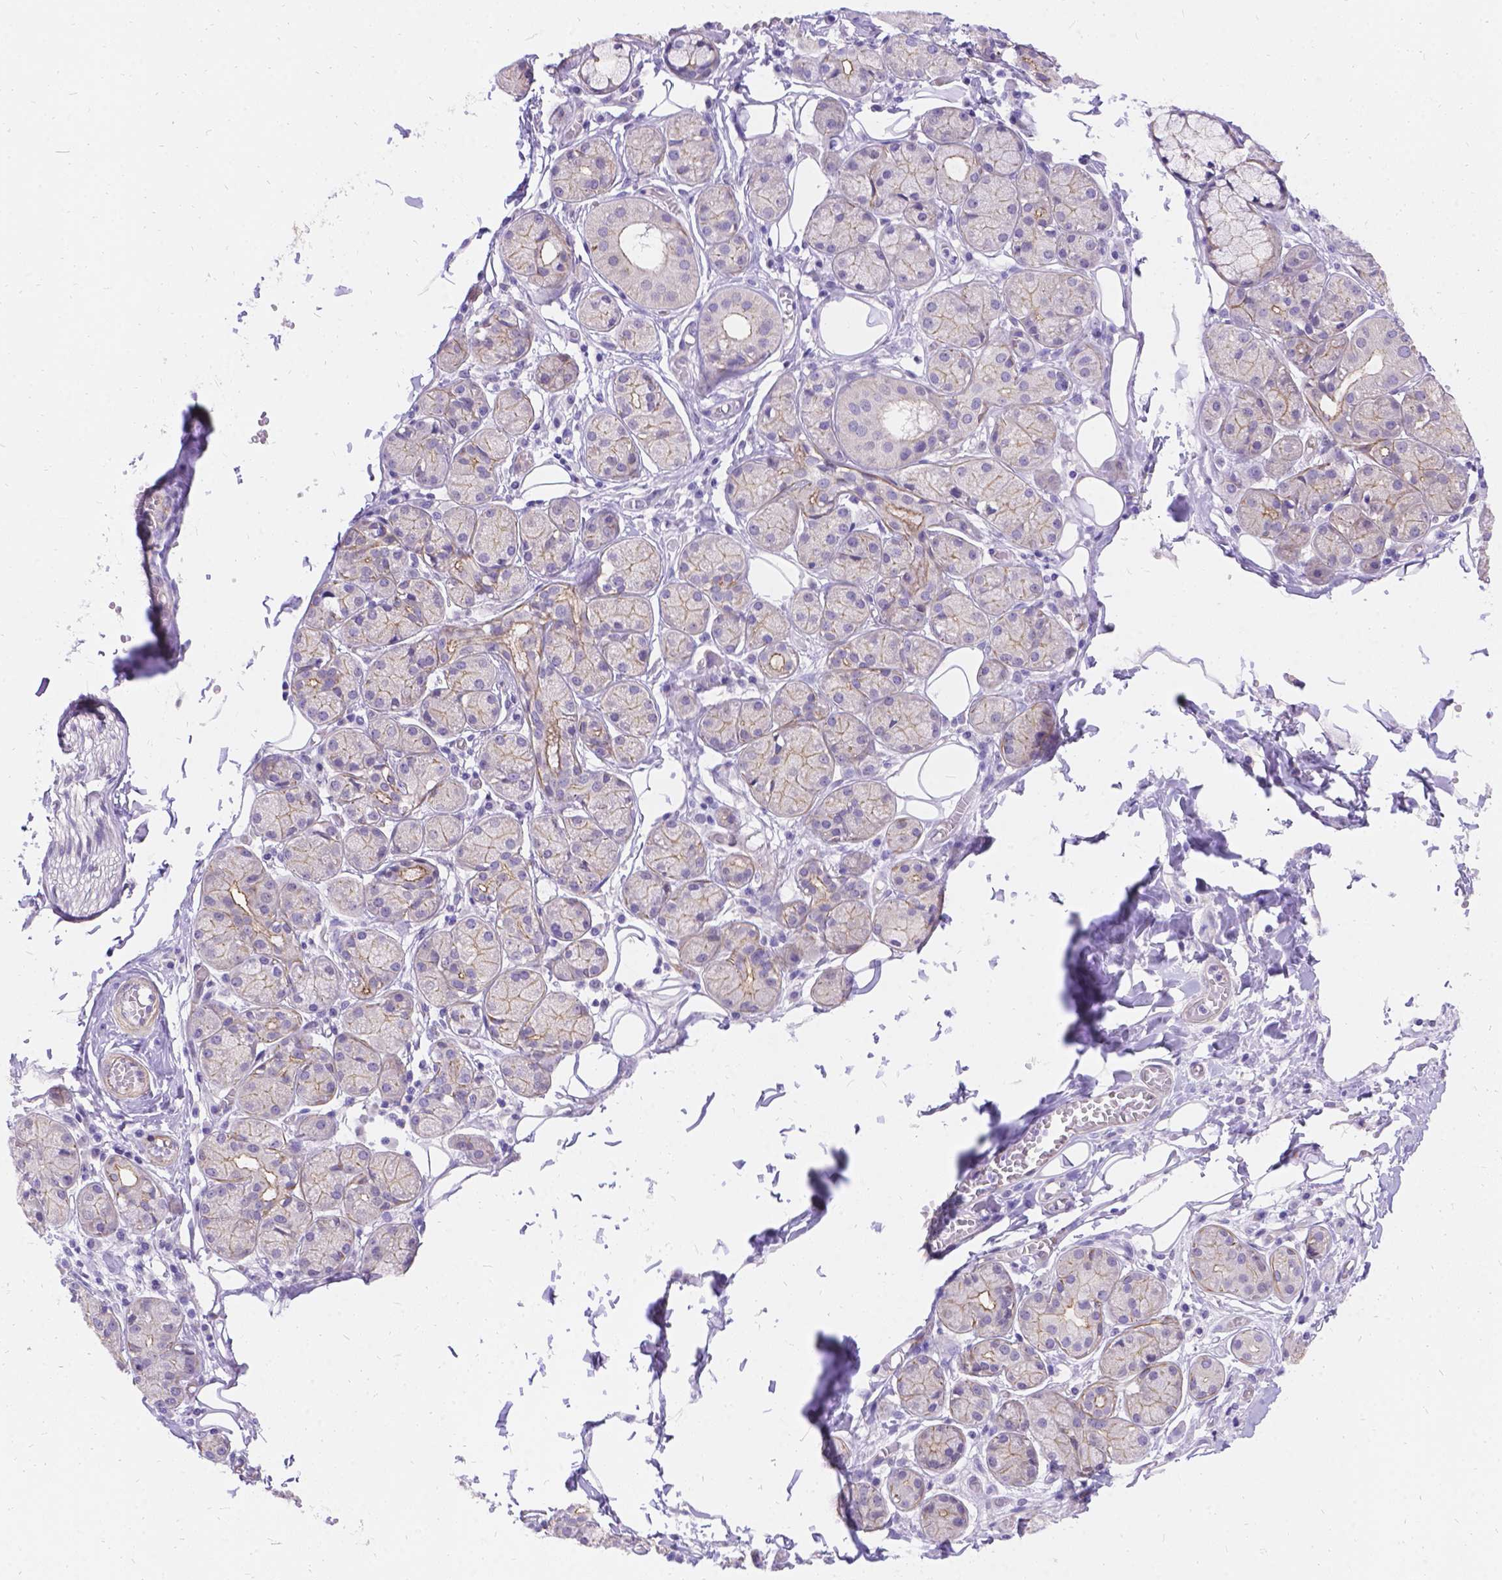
{"staining": {"intensity": "weak", "quantity": "<25%", "location": "cytoplasmic/membranous"}, "tissue": "salivary gland", "cell_type": "Glandular cells", "image_type": "normal", "snomed": [{"axis": "morphology", "description": "Normal tissue, NOS"}, {"axis": "topography", "description": "Salivary gland"}, {"axis": "topography", "description": "Peripheral nerve tissue"}], "caption": "The histopathology image exhibits no significant positivity in glandular cells of salivary gland. (DAB immunohistochemistry (IHC) visualized using brightfield microscopy, high magnification).", "gene": "PALS1", "patient": {"sex": "male", "age": 71}}